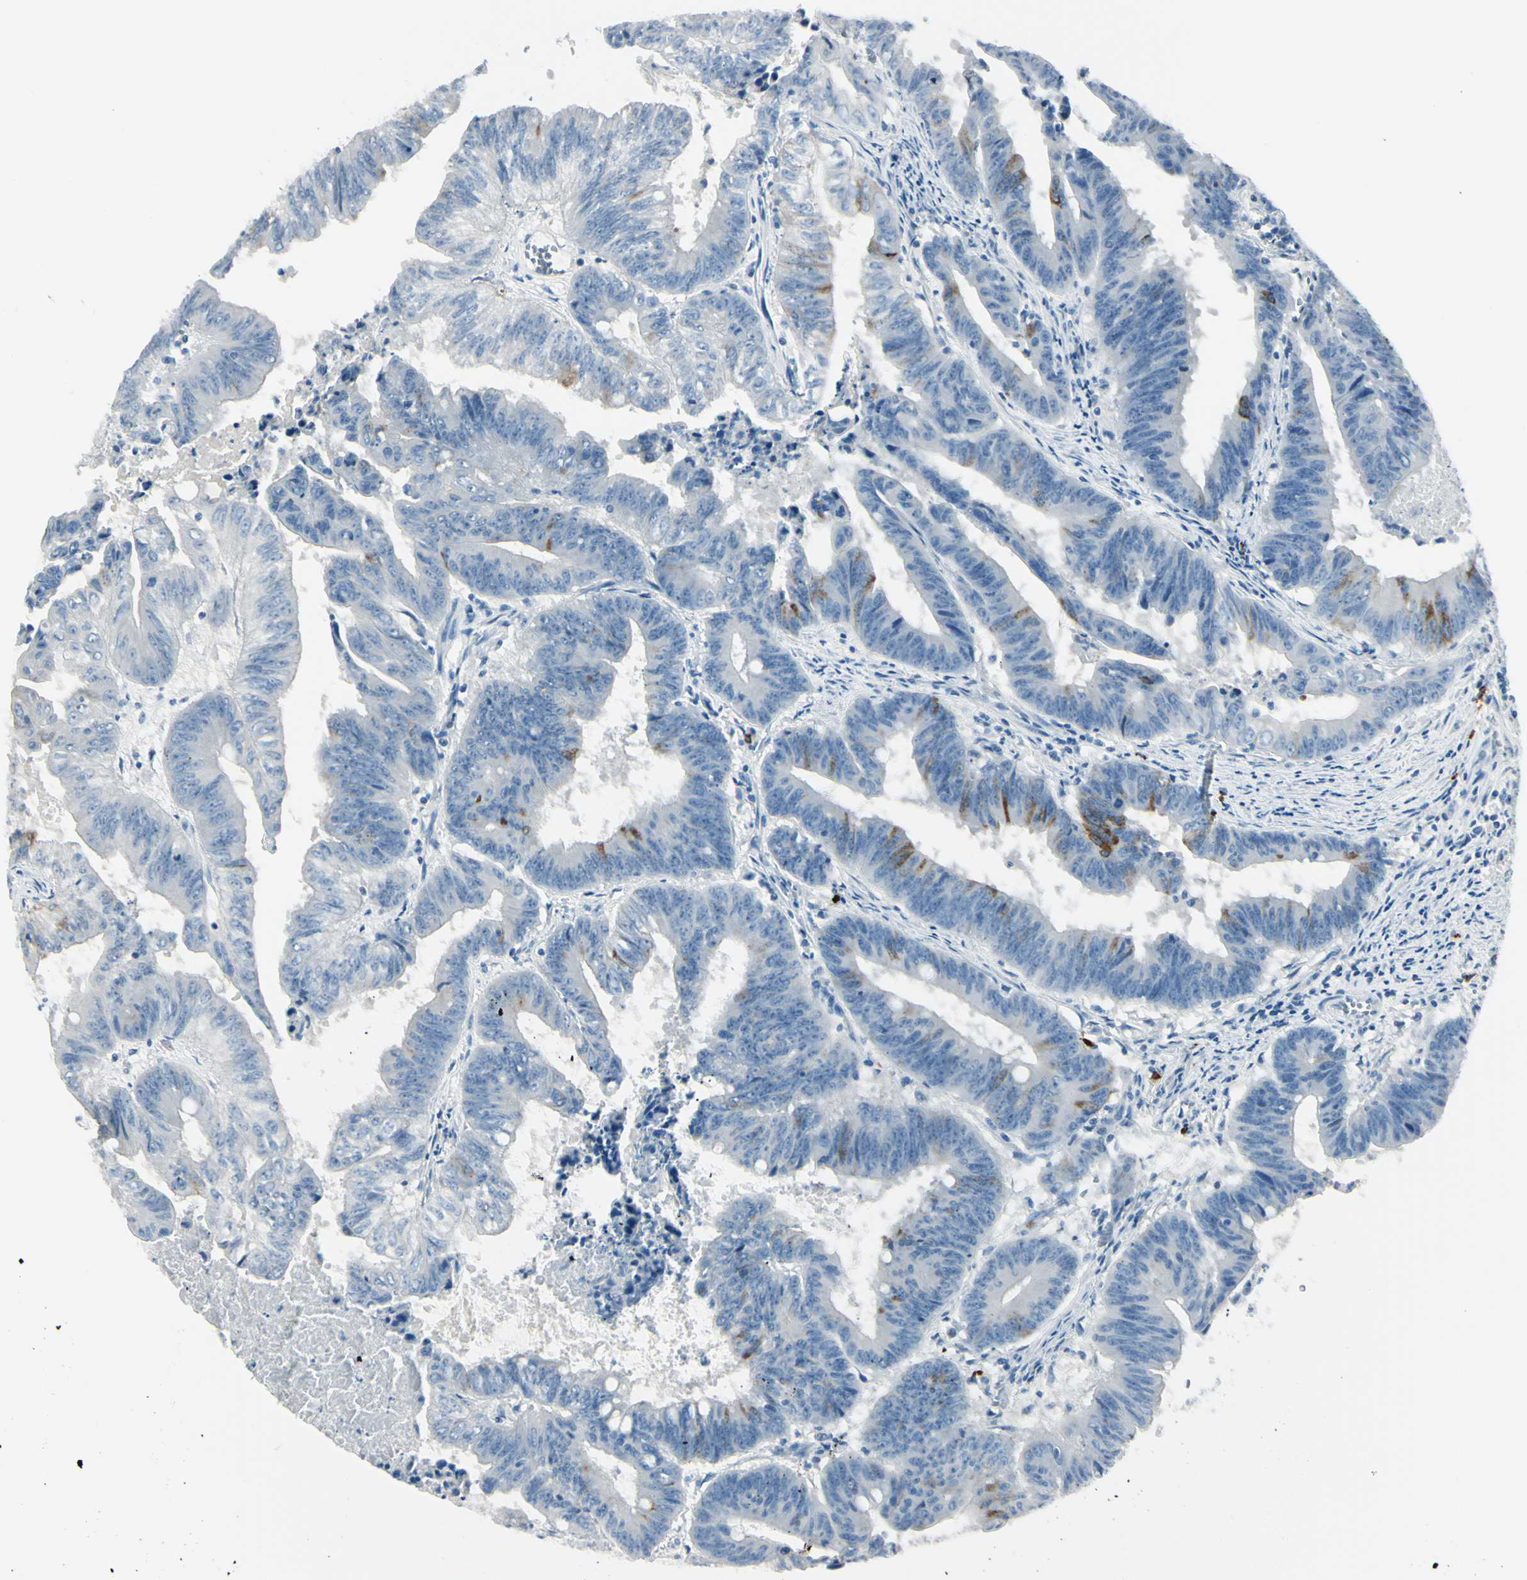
{"staining": {"intensity": "strong", "quantity": "<25%", "location": "cytoplasmic/membranous"}, "tissue": "colorectal cancer", "cell_type": "Tumor cells", "image_type": "cancer", "snomed": [{"axis": "morphology", "description": "Adenocarcinoma, NOS"}, {"axis": "topography", "description": "Colon"}], "caption": "A photomicrograph of human colorectal cancer (adenocarcinoma) stained for a protein shows strong cytoplasmic/membranous brown staining in tumor cells.", "gene": "DLG4", "patient": {"sex": "male", "age": 45}}